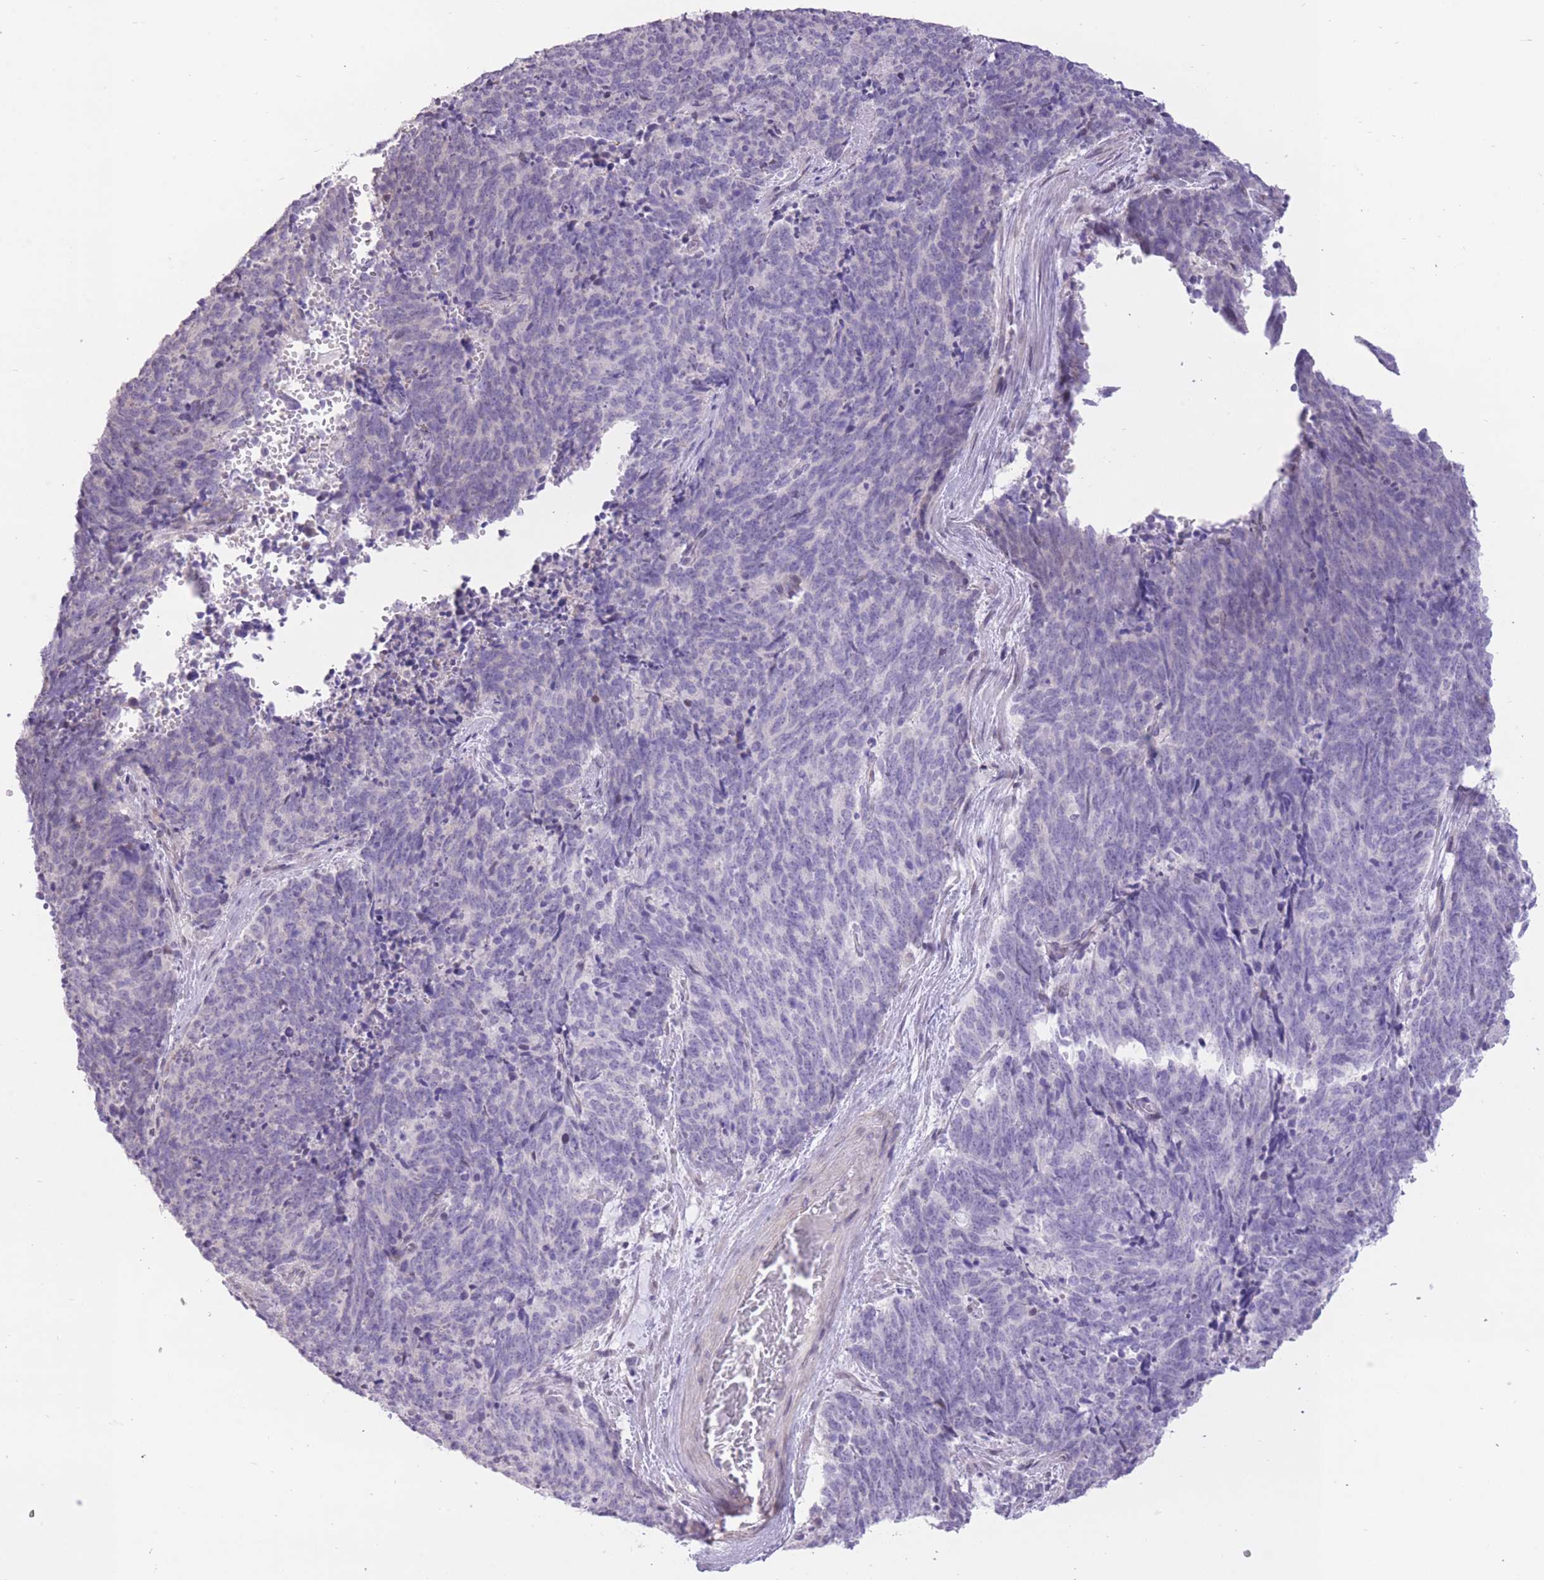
{"staining": {"intensity": "negative", "quantity": "none", "location": "none"}, "tissue": "cervical cancer", "cell_type": "Tumor cells", "image_type": "cancer", "snomed": [{"axis": "morphology", "description": "Squamous cell carcinoma, NOS"}, {"axis": "topography", "description": "Cervix"}], "caption": "Immunohistochemistry micrograph of squamous cell carcinoma (cervical) stained for a protein (brown), which exhibits no expression in tumor cells. (Immunohistochemistry, brightfield microscopy, high magnification).", "gene": "WDR70", "patient": {"sex": "female", "age": 29}}